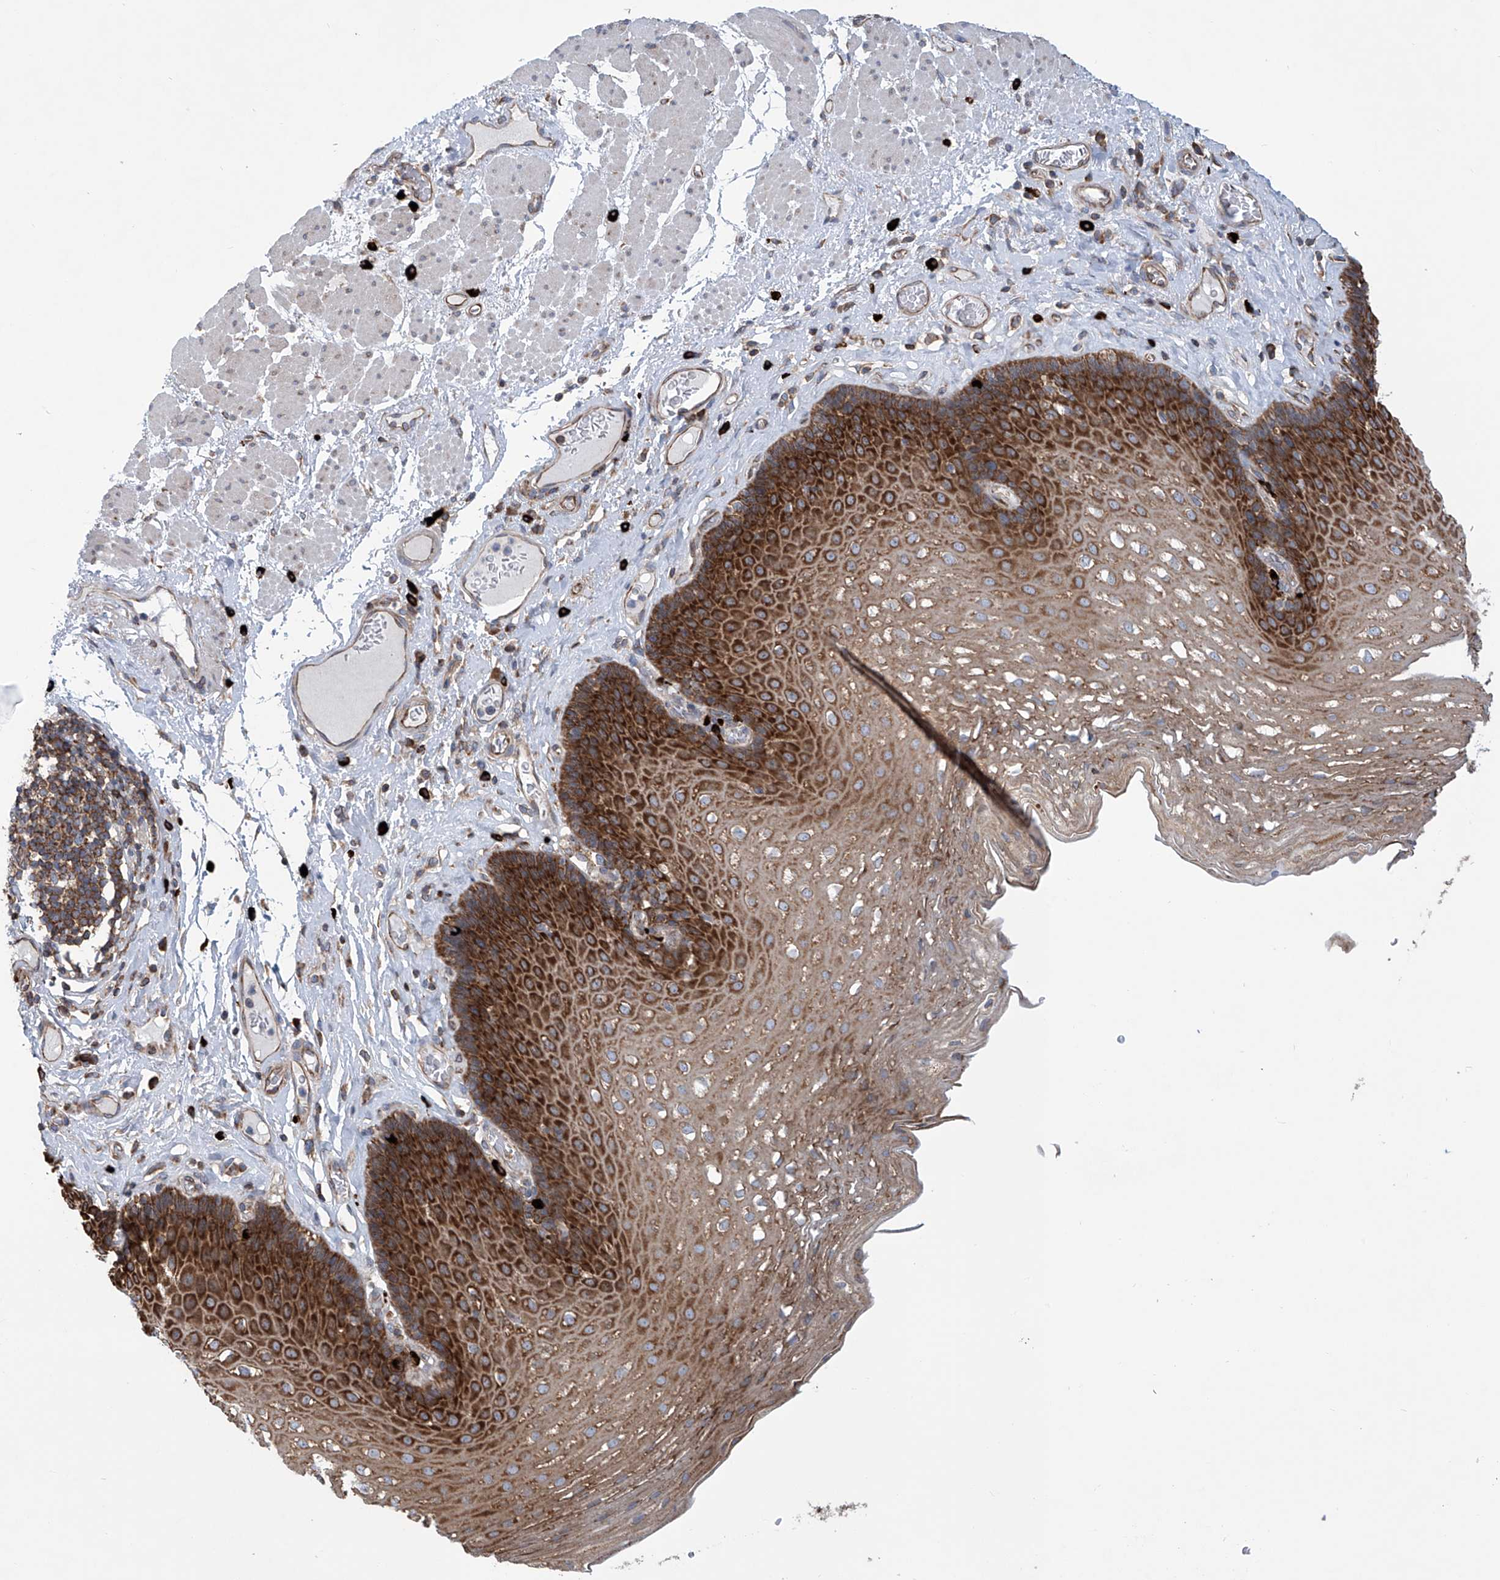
{"staining": {"intensity": "strong", "quantity": ">75%", "location": "cytoplasmic/membranous"}, "tissue": "esophagus", "cell_type": "Squamous epithelial cells", "image_type": "normal", "snomed": [{"axis": "morphology", "description": "Normal tissue, NOS"}, {"axis": "topography", "description": "Esophagus"}], "caption": "High-power microscopy captured an immunohistochemistry histopathology image of benign esophagus, revealing strong cytoplasmic/membranous staining in approximately >75% of squamous epithelial cells. (IHC, brightfield microscopy, high magnification).", "gene": "SENP2", "patient": {"sex": "female", "age": 66}}